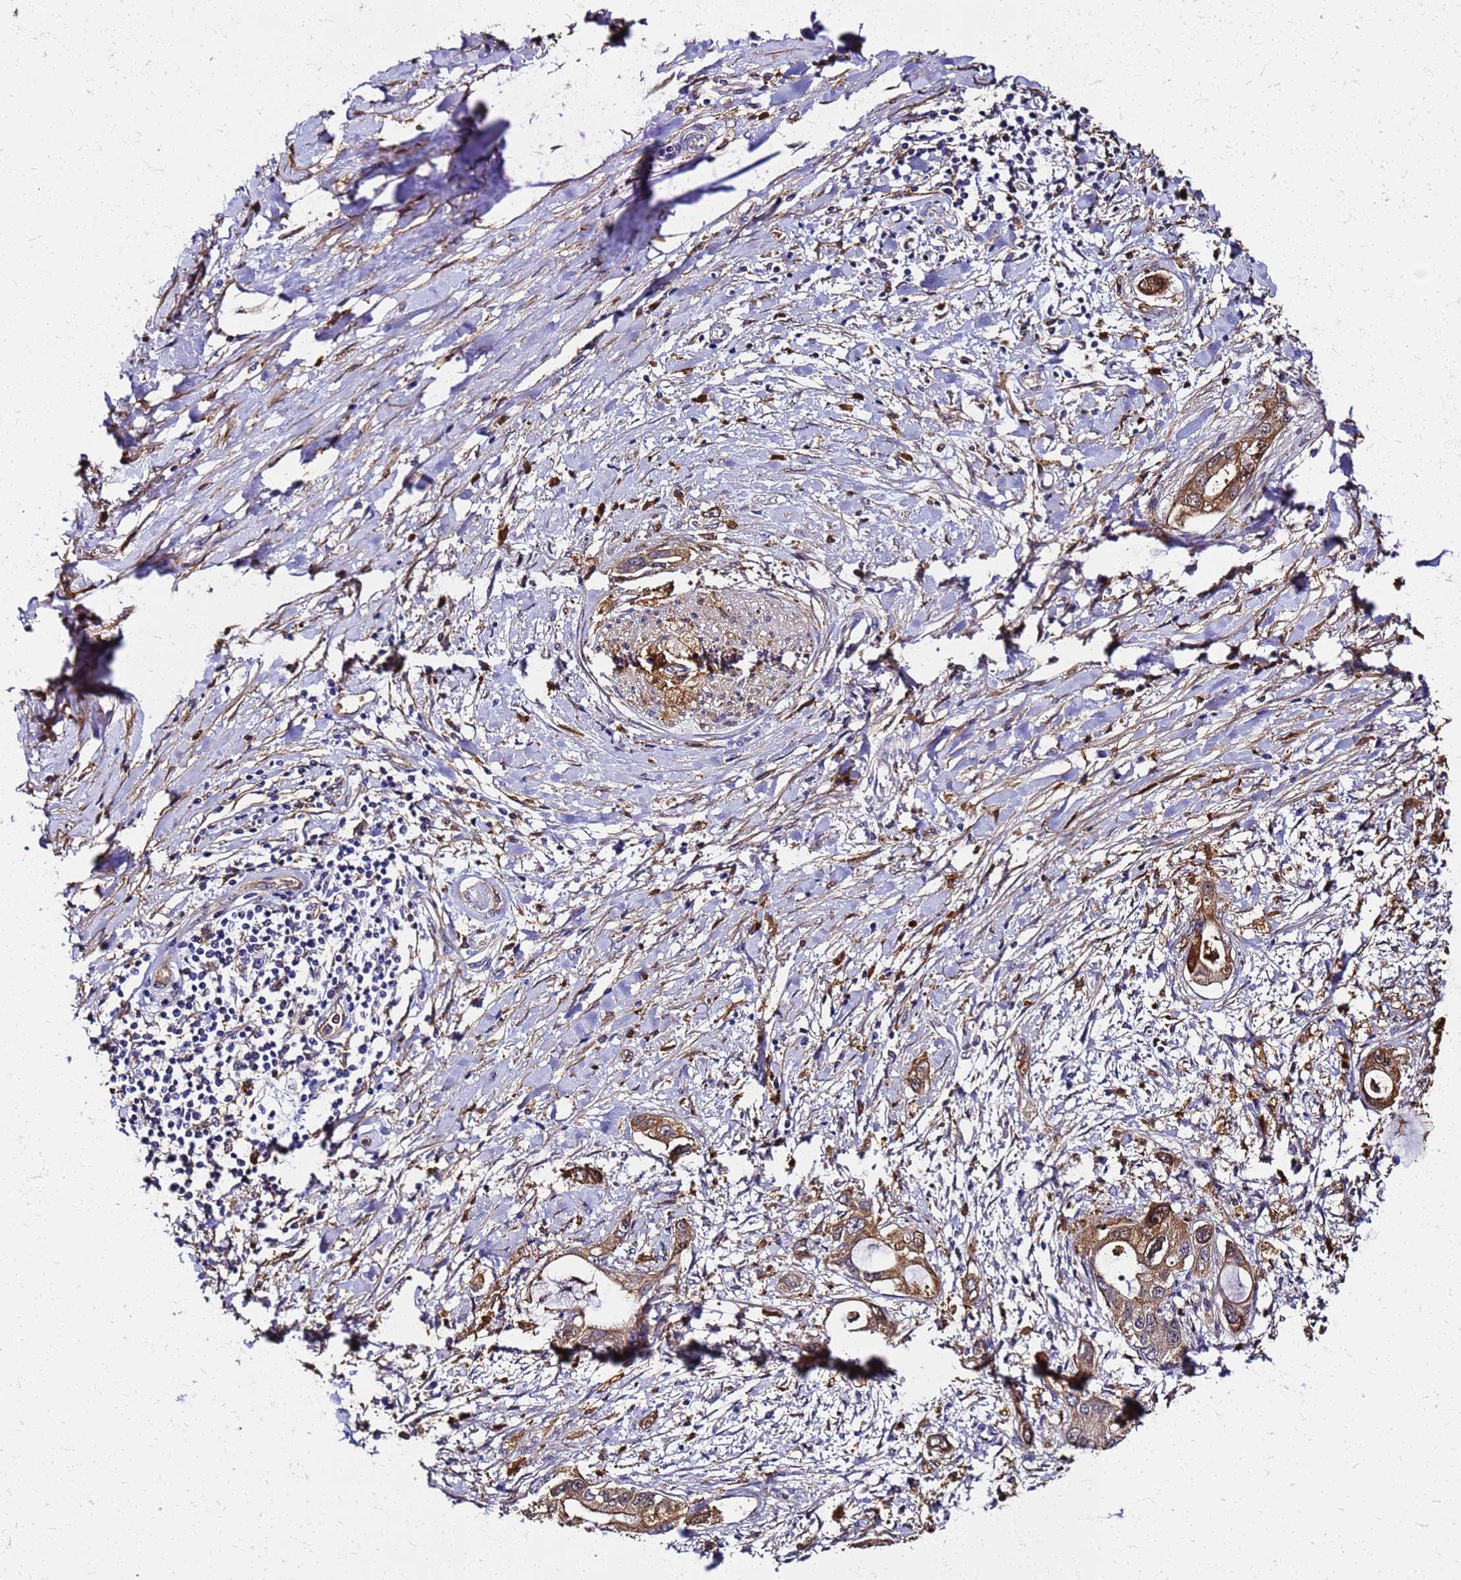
{"staining": {"intensity": "moderate", "quantity": ">75%", "location": "cytoplasmic/membranous,nuclear"}, "tissue": "pancreatic cancer", "cell_type": "Tumor cells", "image_type": "cancer", "snomed": [{"axis": "morphology", "description": "Inflammation, NOS"}, {"axis": "morphology", "description": "Adenocarcinoma, NOS"}, {"axis": "topography", "description": "Pancreas"}], "caption": "IHC of adenocarcinoma (pancreatic) displays medium levels of moderate cytoplasmic/membranous and nuclear expression in approximately >75% of tumor cells. (IHC, brightfield microscopy, high magnification).", "gene": "S100A11", "patient": {"sex": "female", "age": 56}}